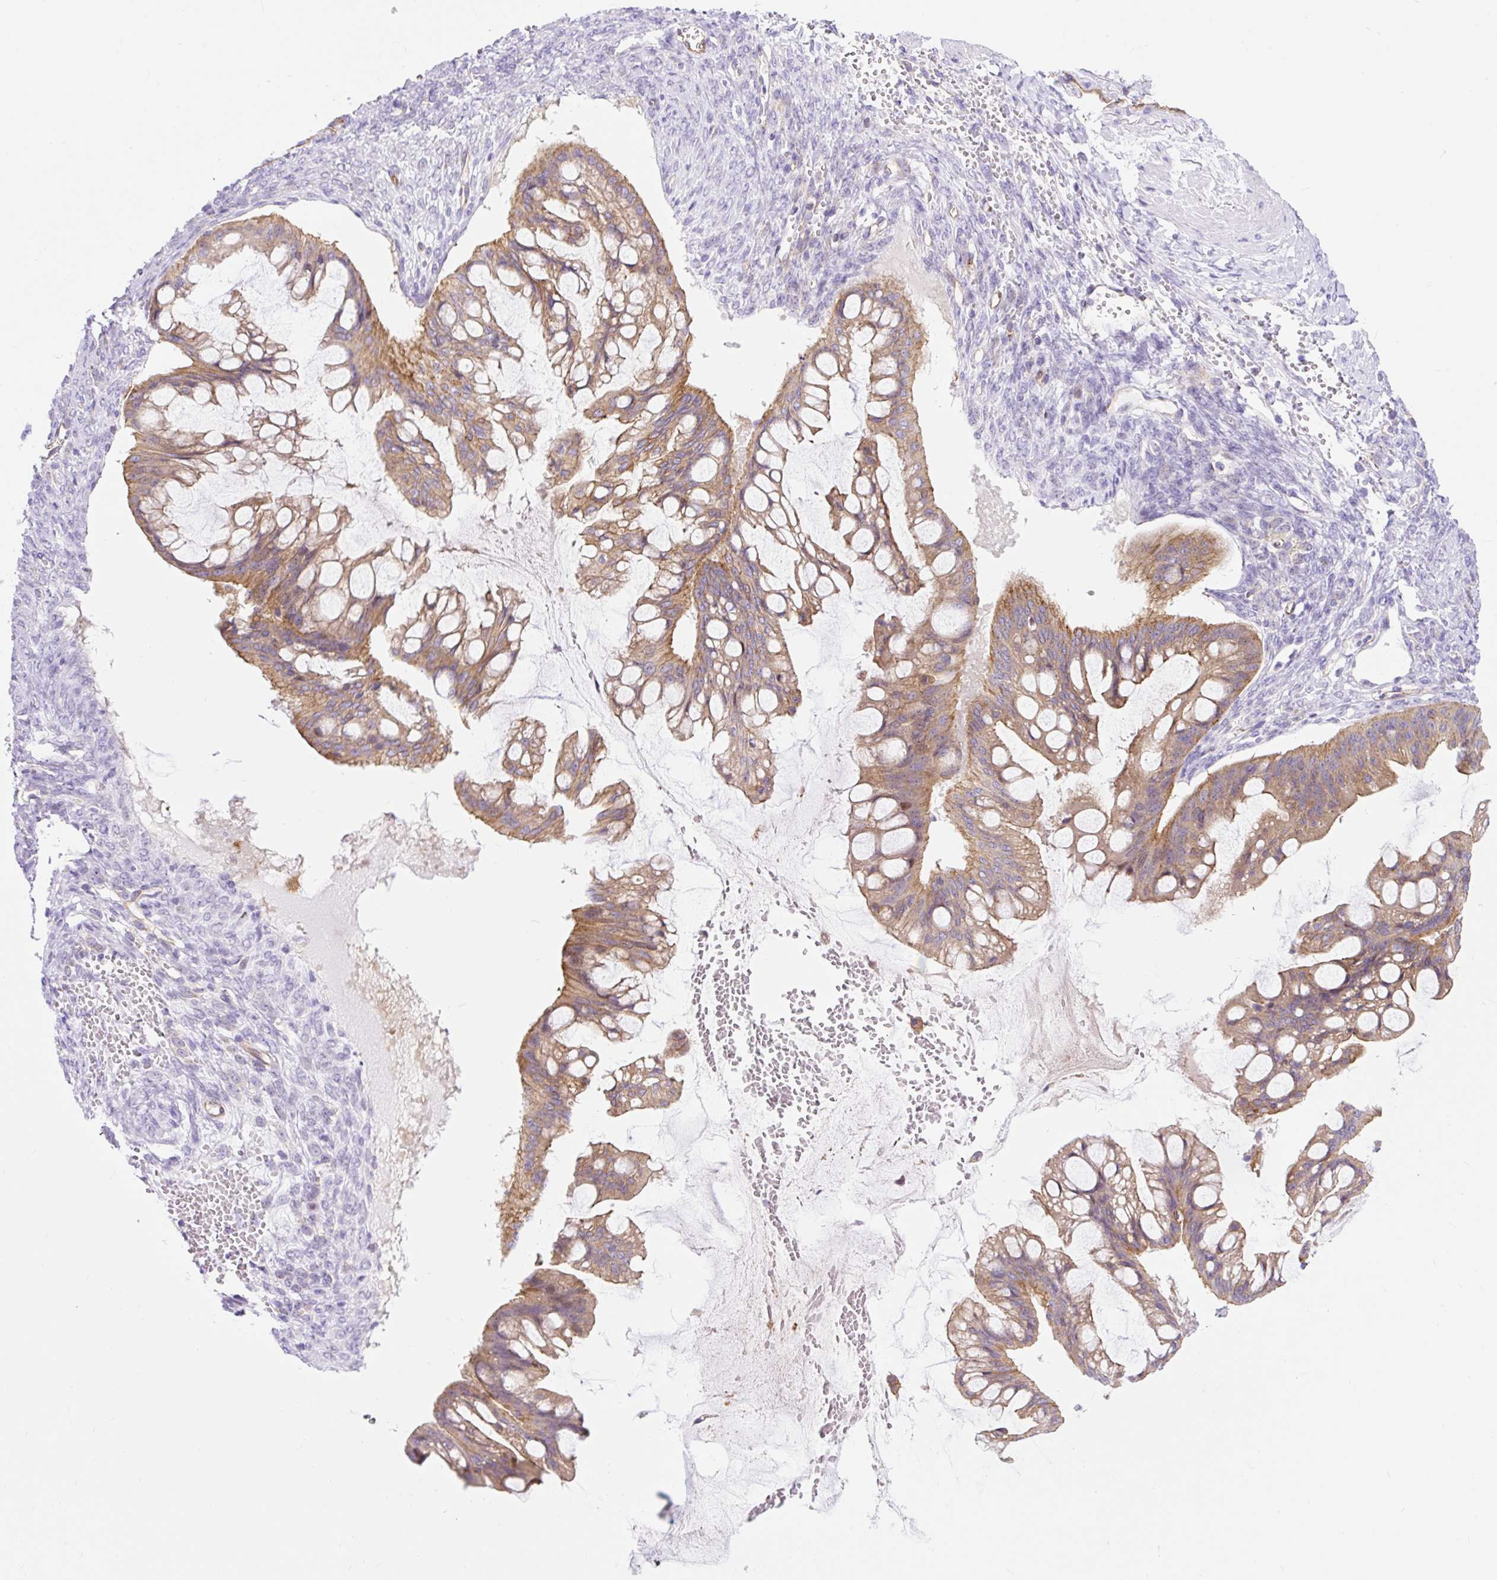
{"staining": {"intensity": "moderate", "quantity": "25%-75%", "location": "cytoplasmic/membranous"}, "tissue": "ovarian cancer", "cell_type": "Tumor cells", "image_type": "cancer", "snomed": [{"axis": "morphology", "description": "Cystadenocarcinoma, mucinous, NOS"}, {"axis": "topography", "description": "Ovary"}], "caption": "This photomicrograph reveals immunohistochemistry staining of ovarian cancer, with medium moderate cytoplasmic/membranous staining in about 25%-75% of tumor cells.", "gene": "HIP1R", "patient": {"sex": "female", "age": 73}}